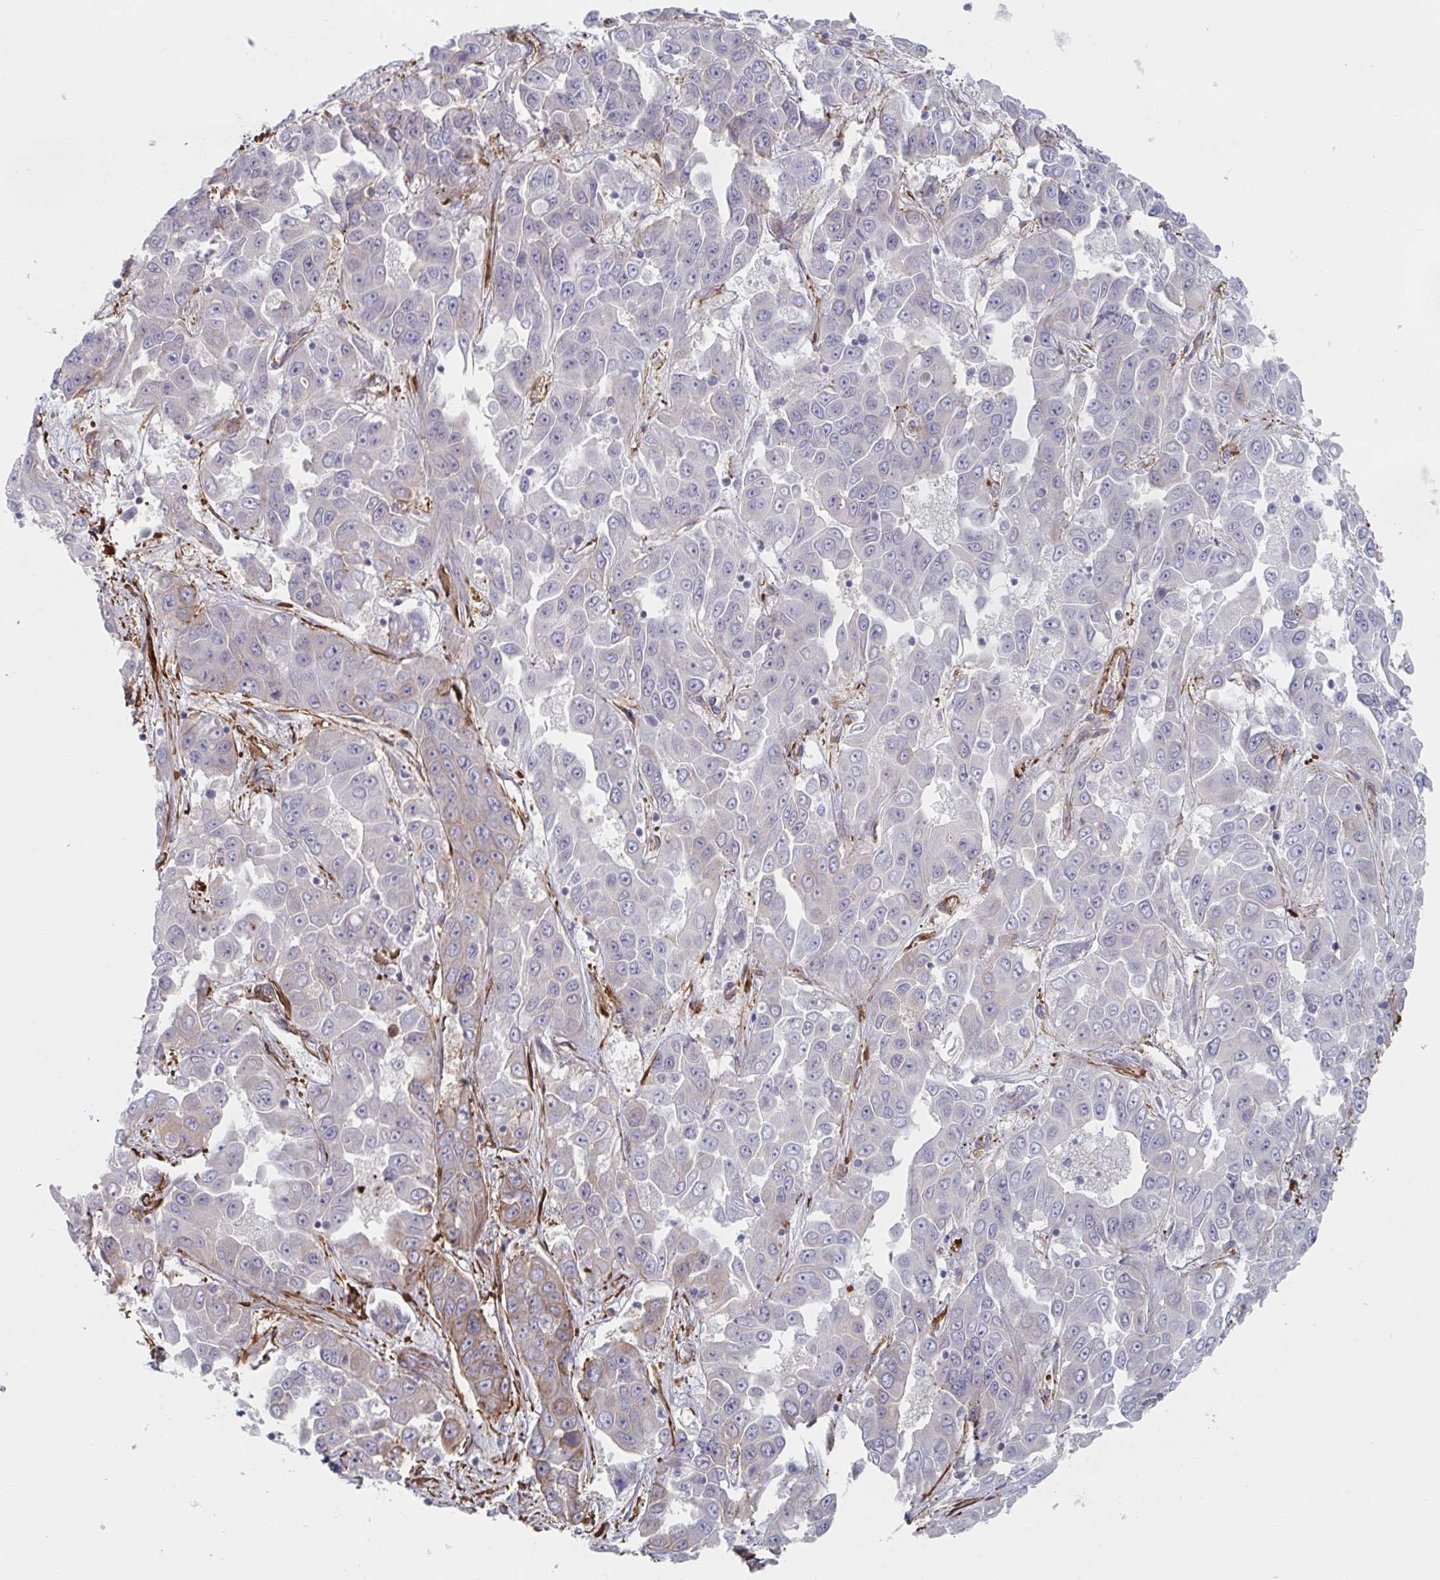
{"staining": {"intensity": "negative", "quantity": "none", "location": "none"}, "tissue": "liver cancer", "cell_type": "Tumor cells", "image_type": "cancer", "snomed": [{"axis": "morphology", "description": "Cholangiocarcinoma"}, {"axis": "topography", "description": "Liver"}], "caption": "A micrograph of human liver cholangiocarcinoma is negative for staining in tumor cells. (Immunohistochemistry (ihc), brightfield microscopy, high magnification).", "gene": "NEURL4", "patient": {"sex": "female", "age": 52}}